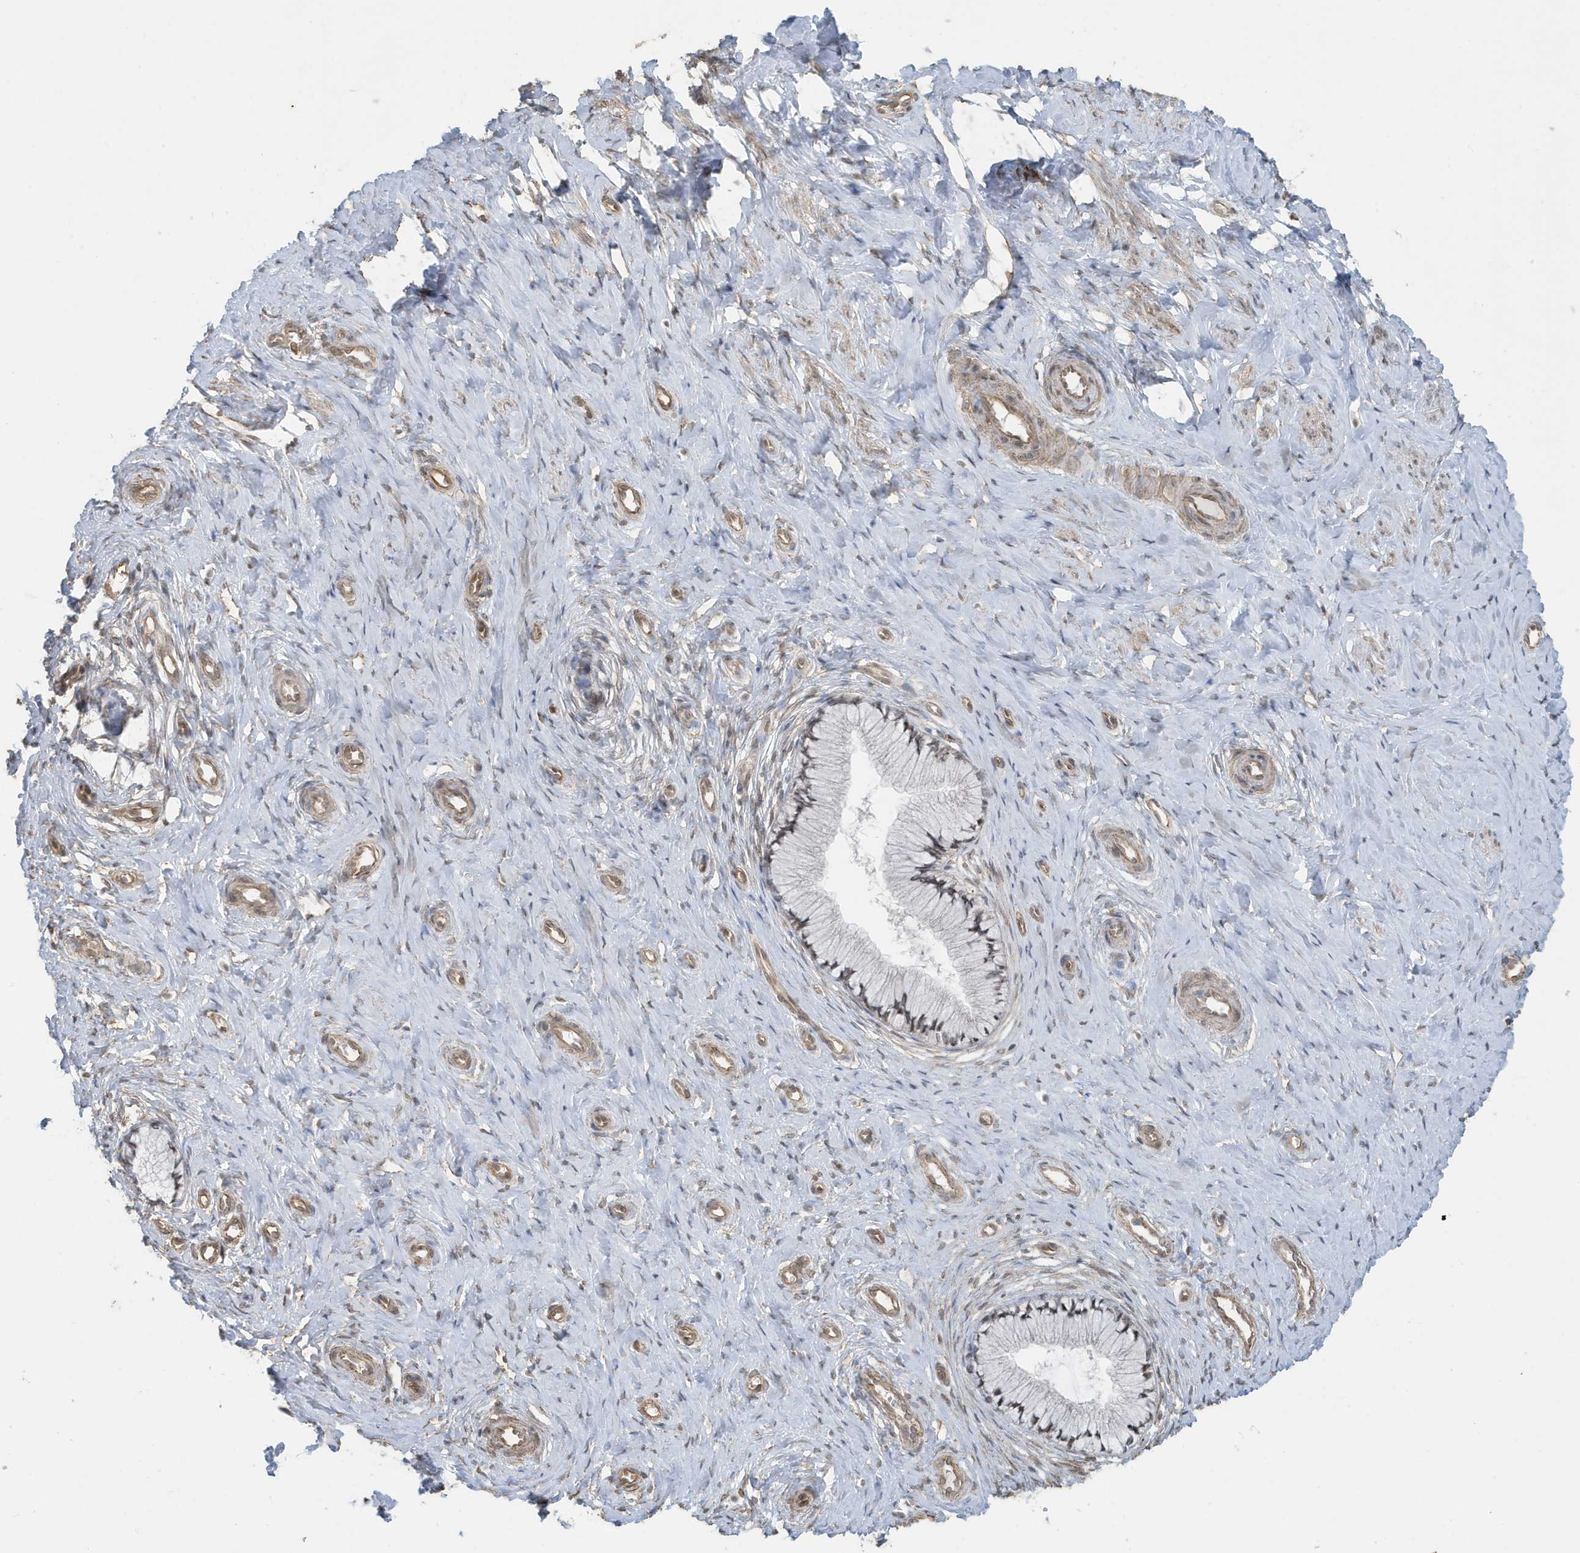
{"staining": {"intensity": "negative", "quantity": "none", "location": "none"}, "tissue": "cervix", "cell_type": "Glandular cells", "image_type": "normal", "snomed": [{"axis": "morphology", "description": "Normal tissue, NOS"}, {"axis": "topography", "description": "Cervix"}], "caption": "Glandular cells are negative for protein expression in normal human cervix. (DAB (3,3'-diaminobenzidine) IHC visualized using brightfield microscopy, high magnification).", "gene": "CHCHD4", "patient": {"sex": "female", "age": 36}}